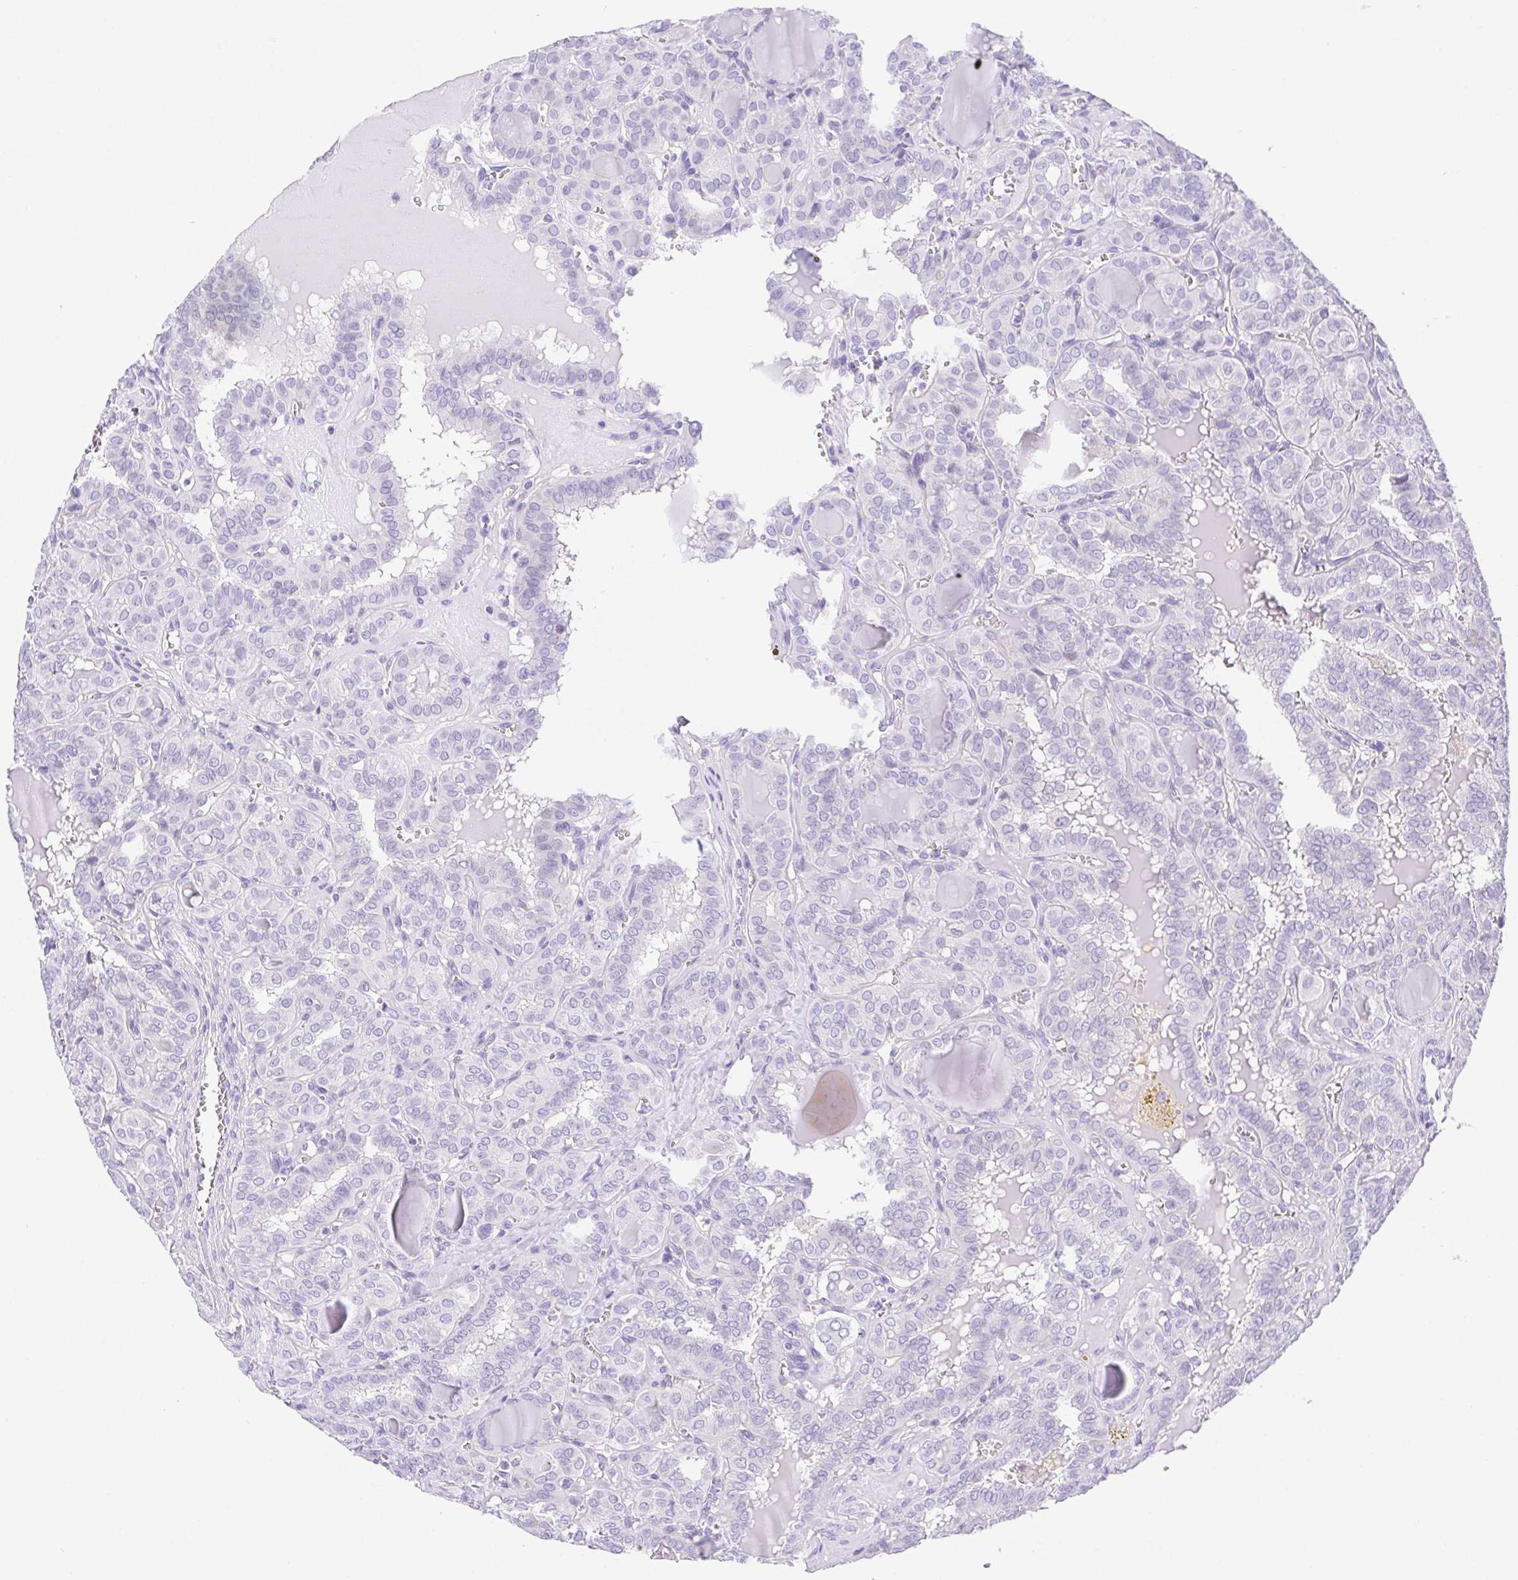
{"staining": {"intensity": "negative", "quantity": "none", "location": "none"}, "tissue": "thyroid cancer", "cell_type": "Tumor cells", "image_type": "cancer", "snomed": [{"axis": "morphology", "description": "Papillary adenocarcinoma, NOS"}, {"axis": "topography", "description": "Thyroid gland"}], "caption": "High magnification brightfield microscopy of thyroid papillary adenocarcinoma stained with DAB (brown) and counterstained with hematoxylin (blue): tumor cells show no significant expression.", "gene": "LUZP4", "patient": {"sex": "female", "age": 41}}